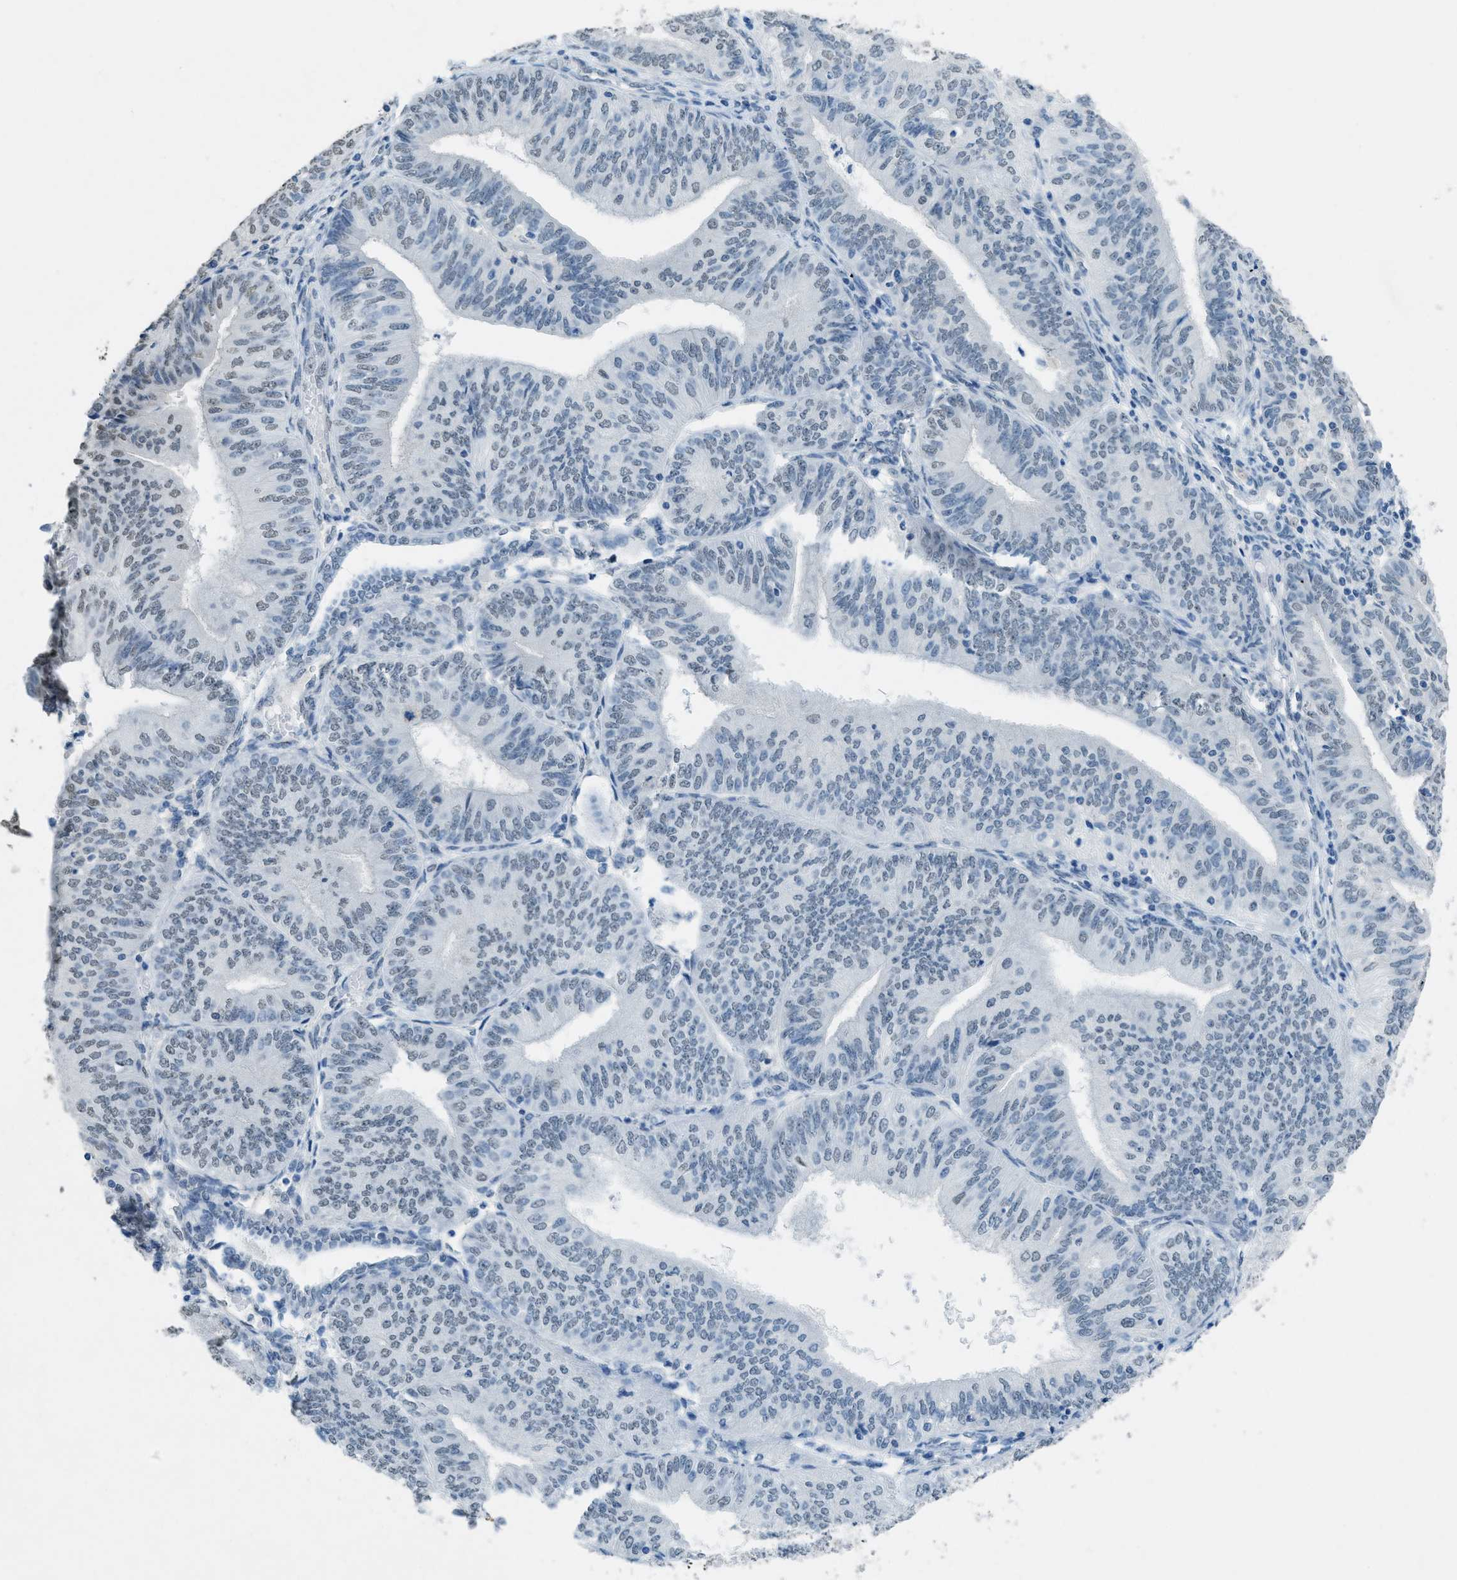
{"staining": {"intensity": "weak", "quantity": "<25%", "location": "nuclear"}, "tissue": "endometrial cancer", "cell_type": "Tumor cells", "image_type": "cancer", "snomed": [{"axis": "morphology", "description": "Adenocarcinoma, NOS"}, {"axis": "topography", "description": "Endometrium"}], "caption": "Immunohistochemistry of endometrial adenocarcinoma displays no expression in tumor cells.", "gene": "TTC13", "patient": {"sex": "female", "age": 58}}